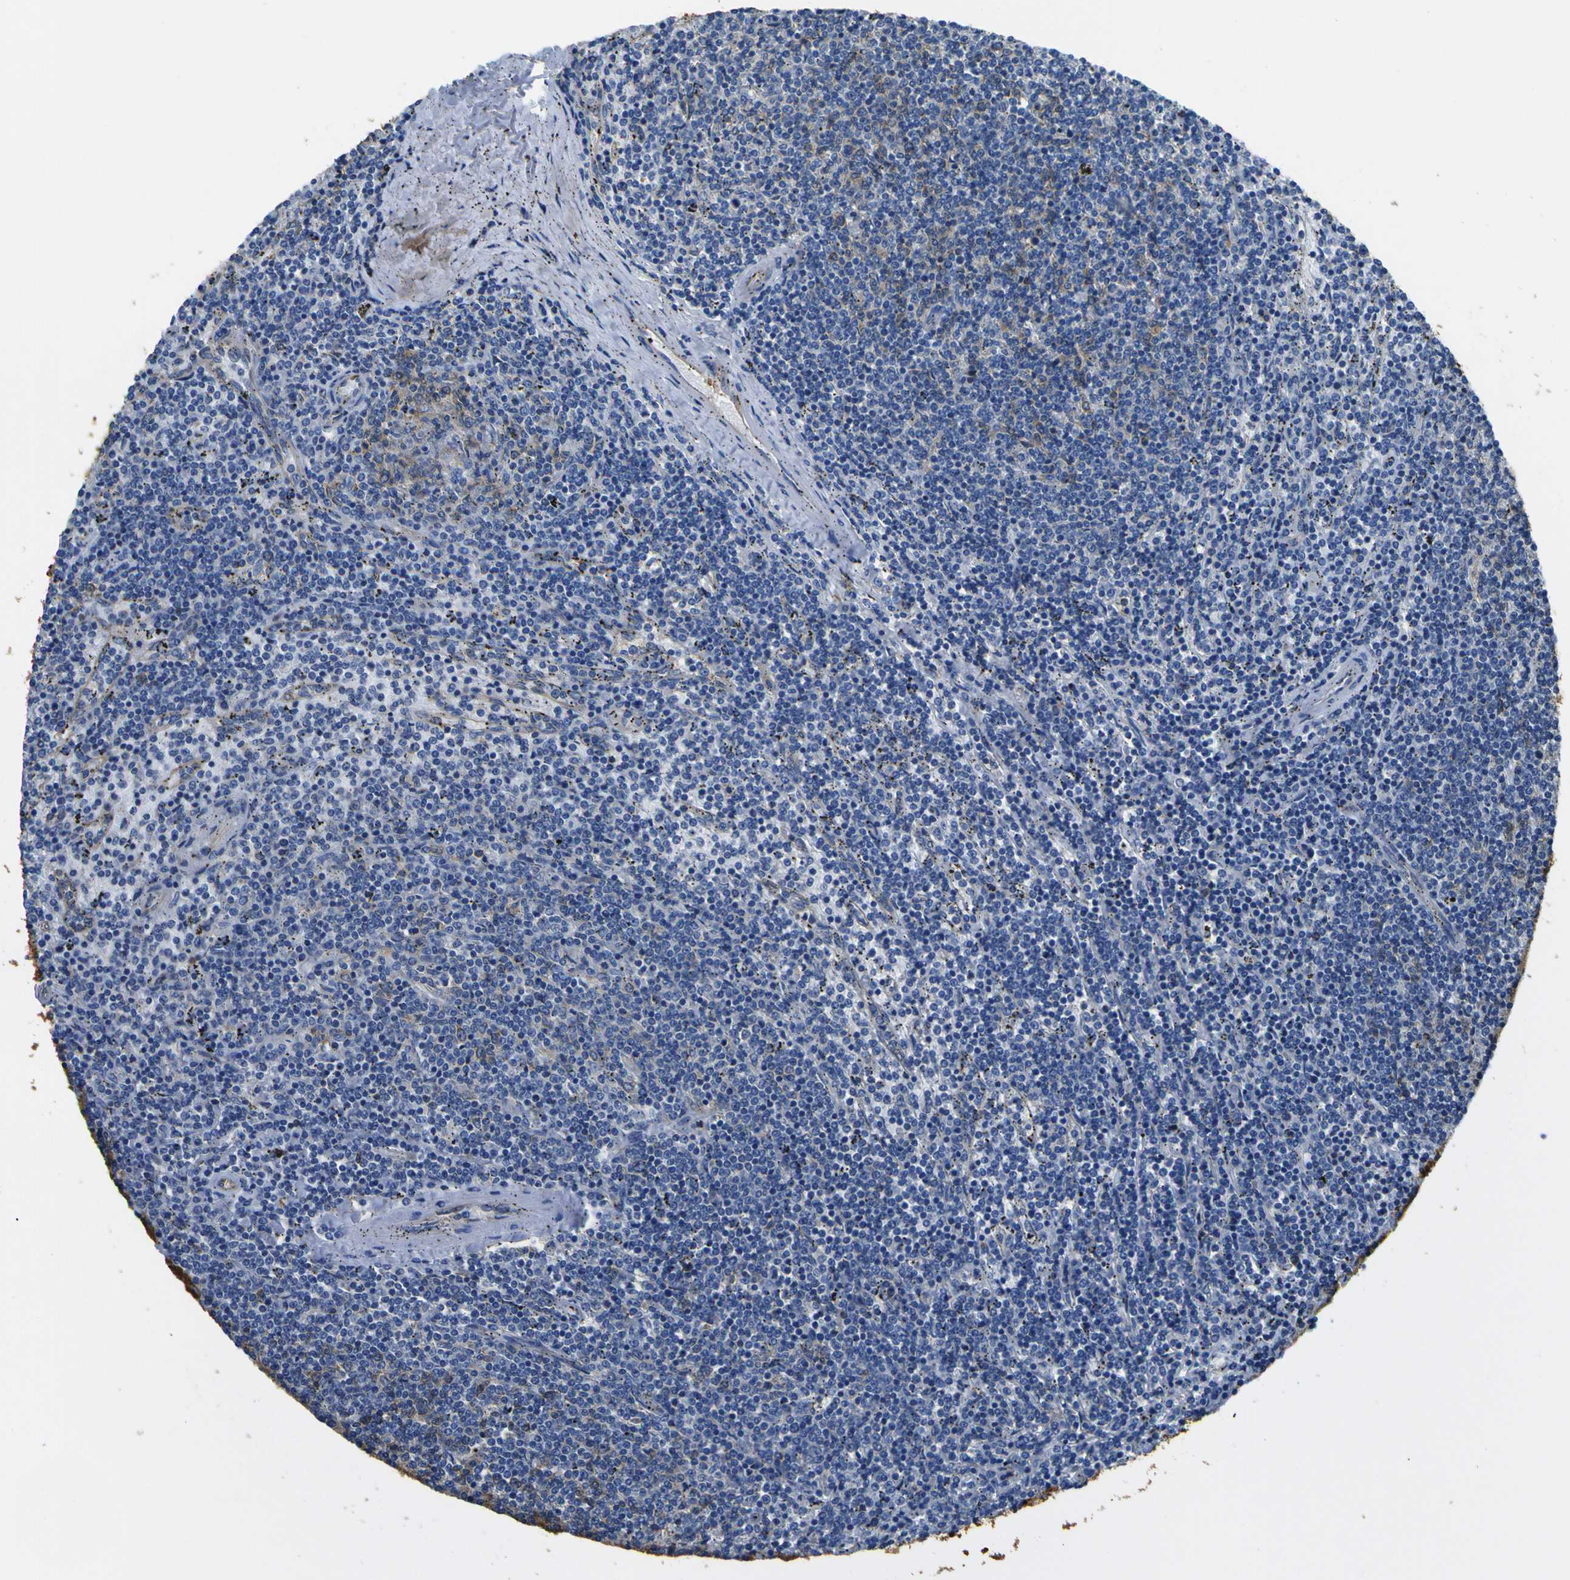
{"staining": {"intensity": "weak", "quantity": "<25%", "location": "cytoplasmic/membranous"}, "tissue": "lymphoma", "cell_type": "Tumor cells", "image_type": "cancer", "snomed": [{"axis": "morphology", "description": "Malignant lymphoma, non-Hodgkin's type, Low grade"}, {"axis": "topography", "description": "Spleen"}], "caption": "Tumor cells are negative for brown protein staining in malignant lymphoma, non-Hodgkin's type (low-grade).", "gene": "TUBB", "patient": {"sex": "female", "age": 50}}